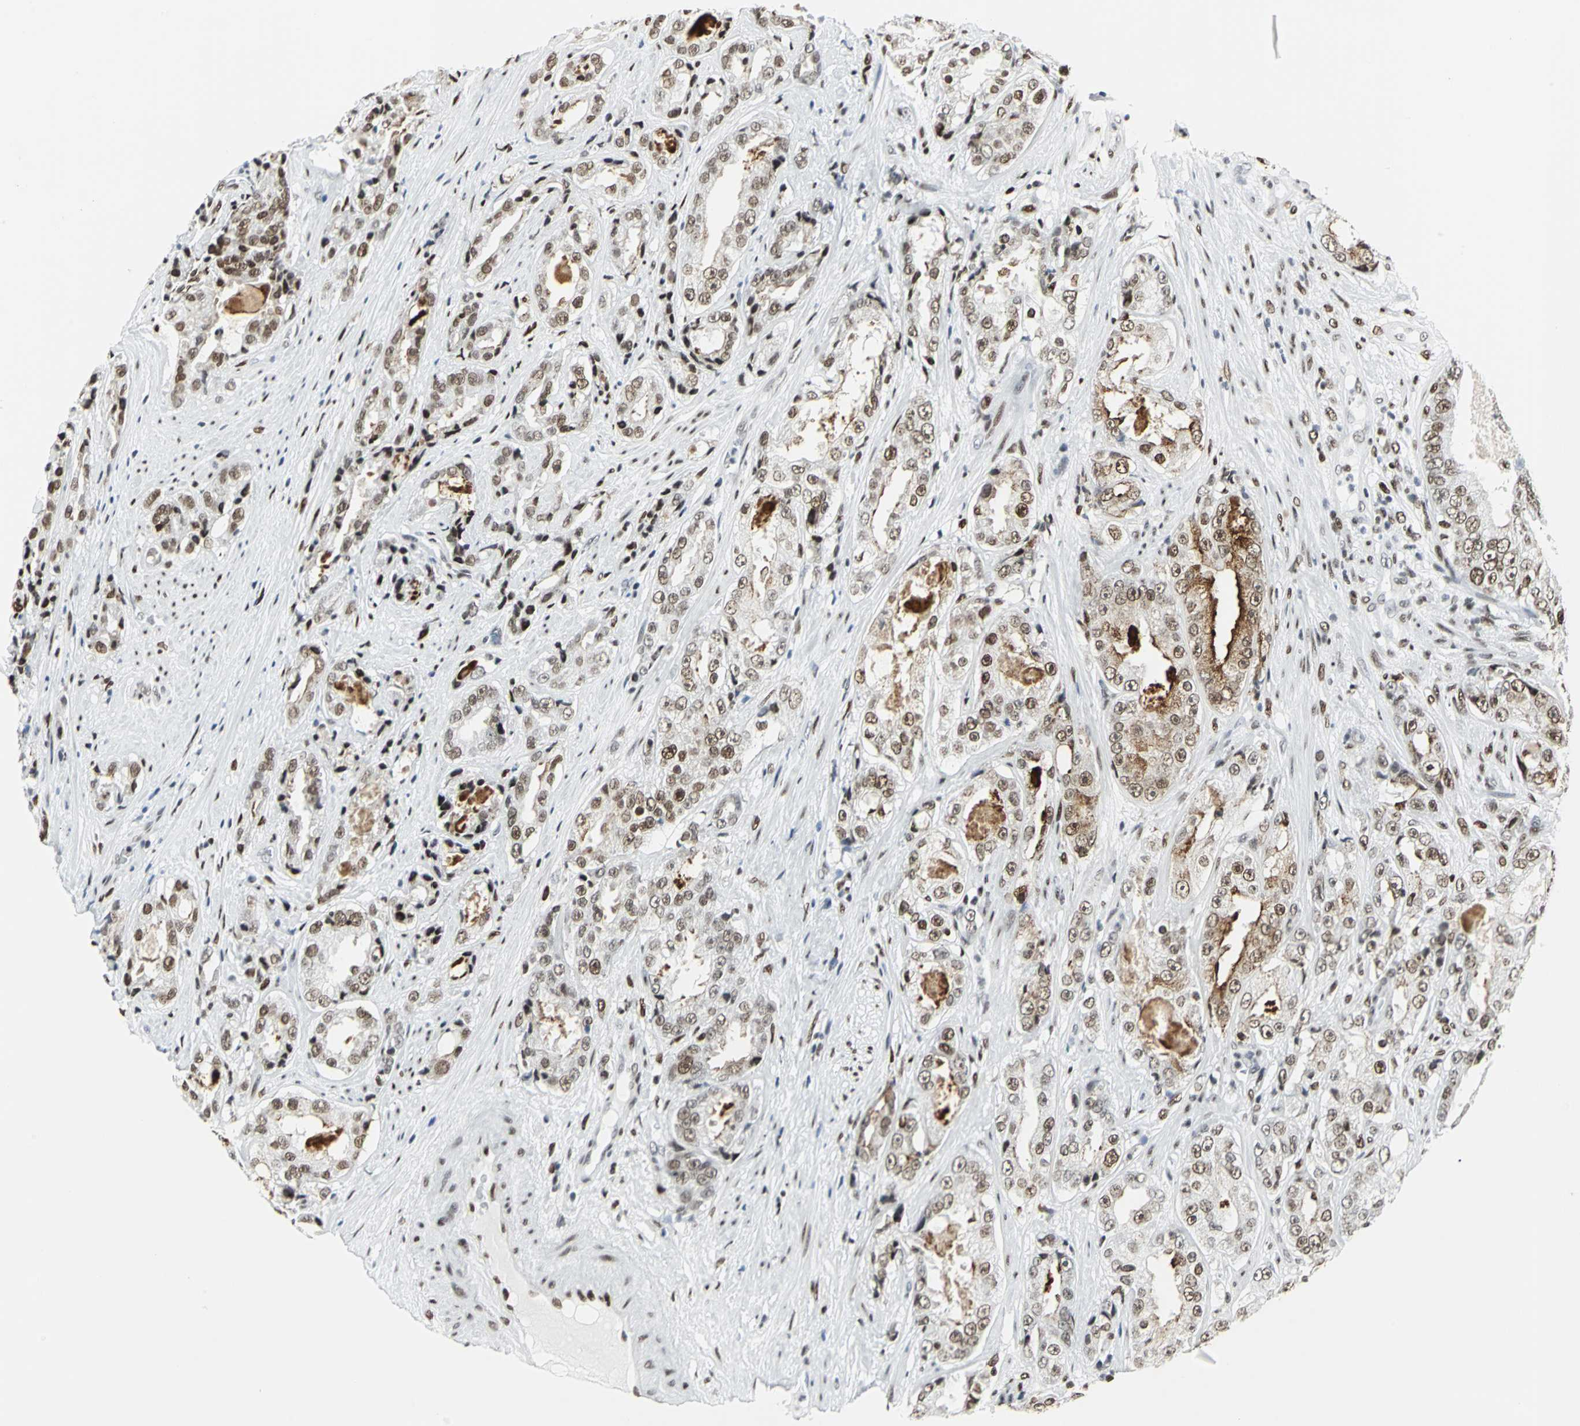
{"staining": {"intensity": "moderate", "quantity": "25%-75%", "location": "cytoplasmic/membranous,nuclear"}, "tissue": "prostate cancer", "cell_type": "Tumor cells", "image_type": "cancer", "snomed": [{"axis": "morphology", "description": "Adenocarcinoma, High grade"}, {"axis": "topography", "description": "Prostate"}], "caption": "There is medium levels of moderate cytoplasmic/membranous and nuclear staining in tumor cells of prostate cancer (high-grade adenocarcinoma), as demonstrated by immunohistochemical staining (brown color).", "gene": "HDAC2", "patient": {"sex": "male", "age": 73}}